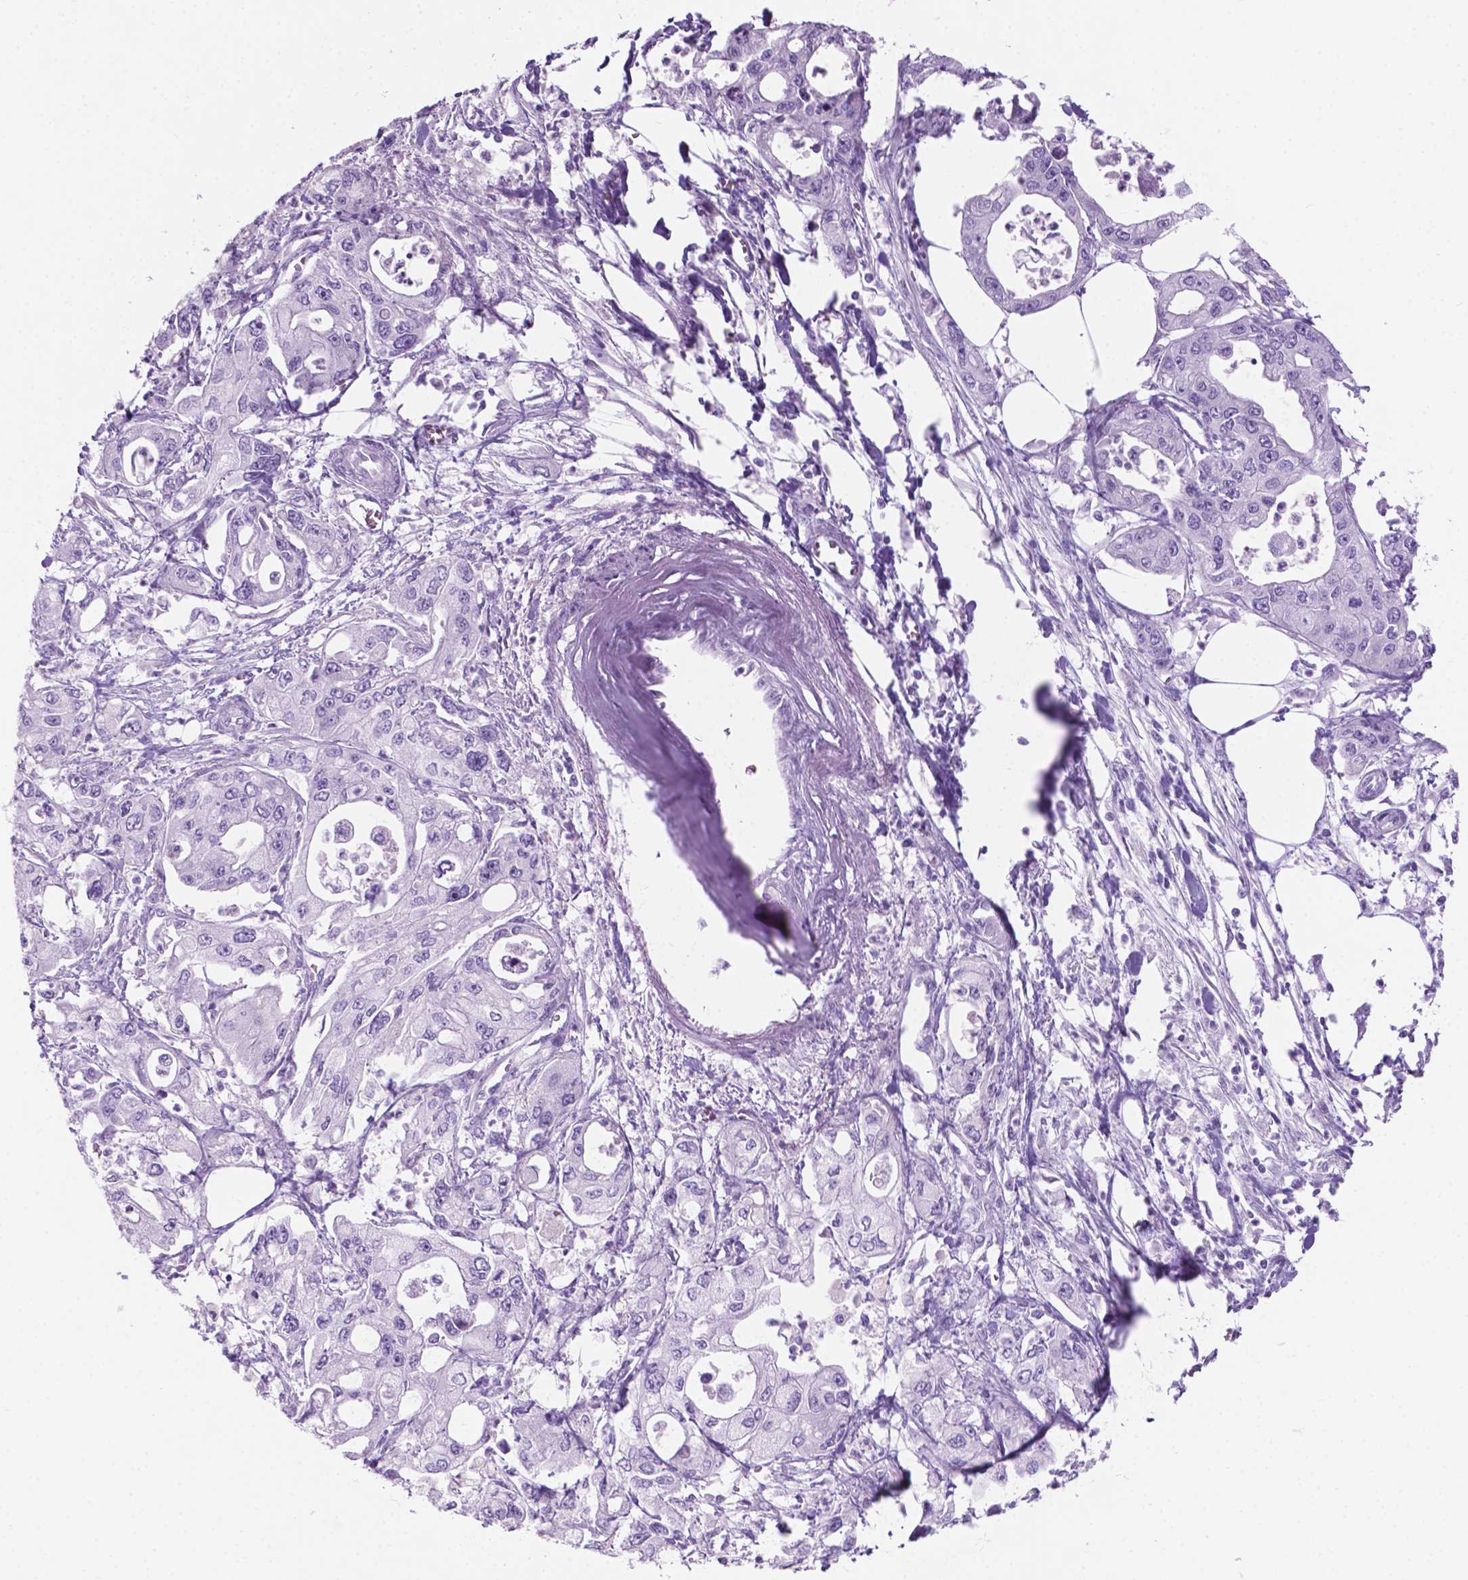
{"staining": {"intensity": "negative", "quantity": "none", "location": "none"}, "tissue": "pancreatic cancer", "cell_type": "Tumor cells", "image_type": "cancer", "snomed": [{"axis": "morphology", "description": "Adenocarcinoma, NOS"}, {"axis": "topography", "description": "Pancreas"}], "caption": "Adenocarcinoma (pancreatic) was stained to show a protein in brown. There is no significant positivity in tumor cells. The staining was performed using DAB (3,3'-diaminobenzidine) to visualize the protein expression in brown, while the nuclei were stained in blue with hematoxylin (Magnification: 20x).", "gene": "GRIN2B", "patient": {"sex": "male", "age": 70}}